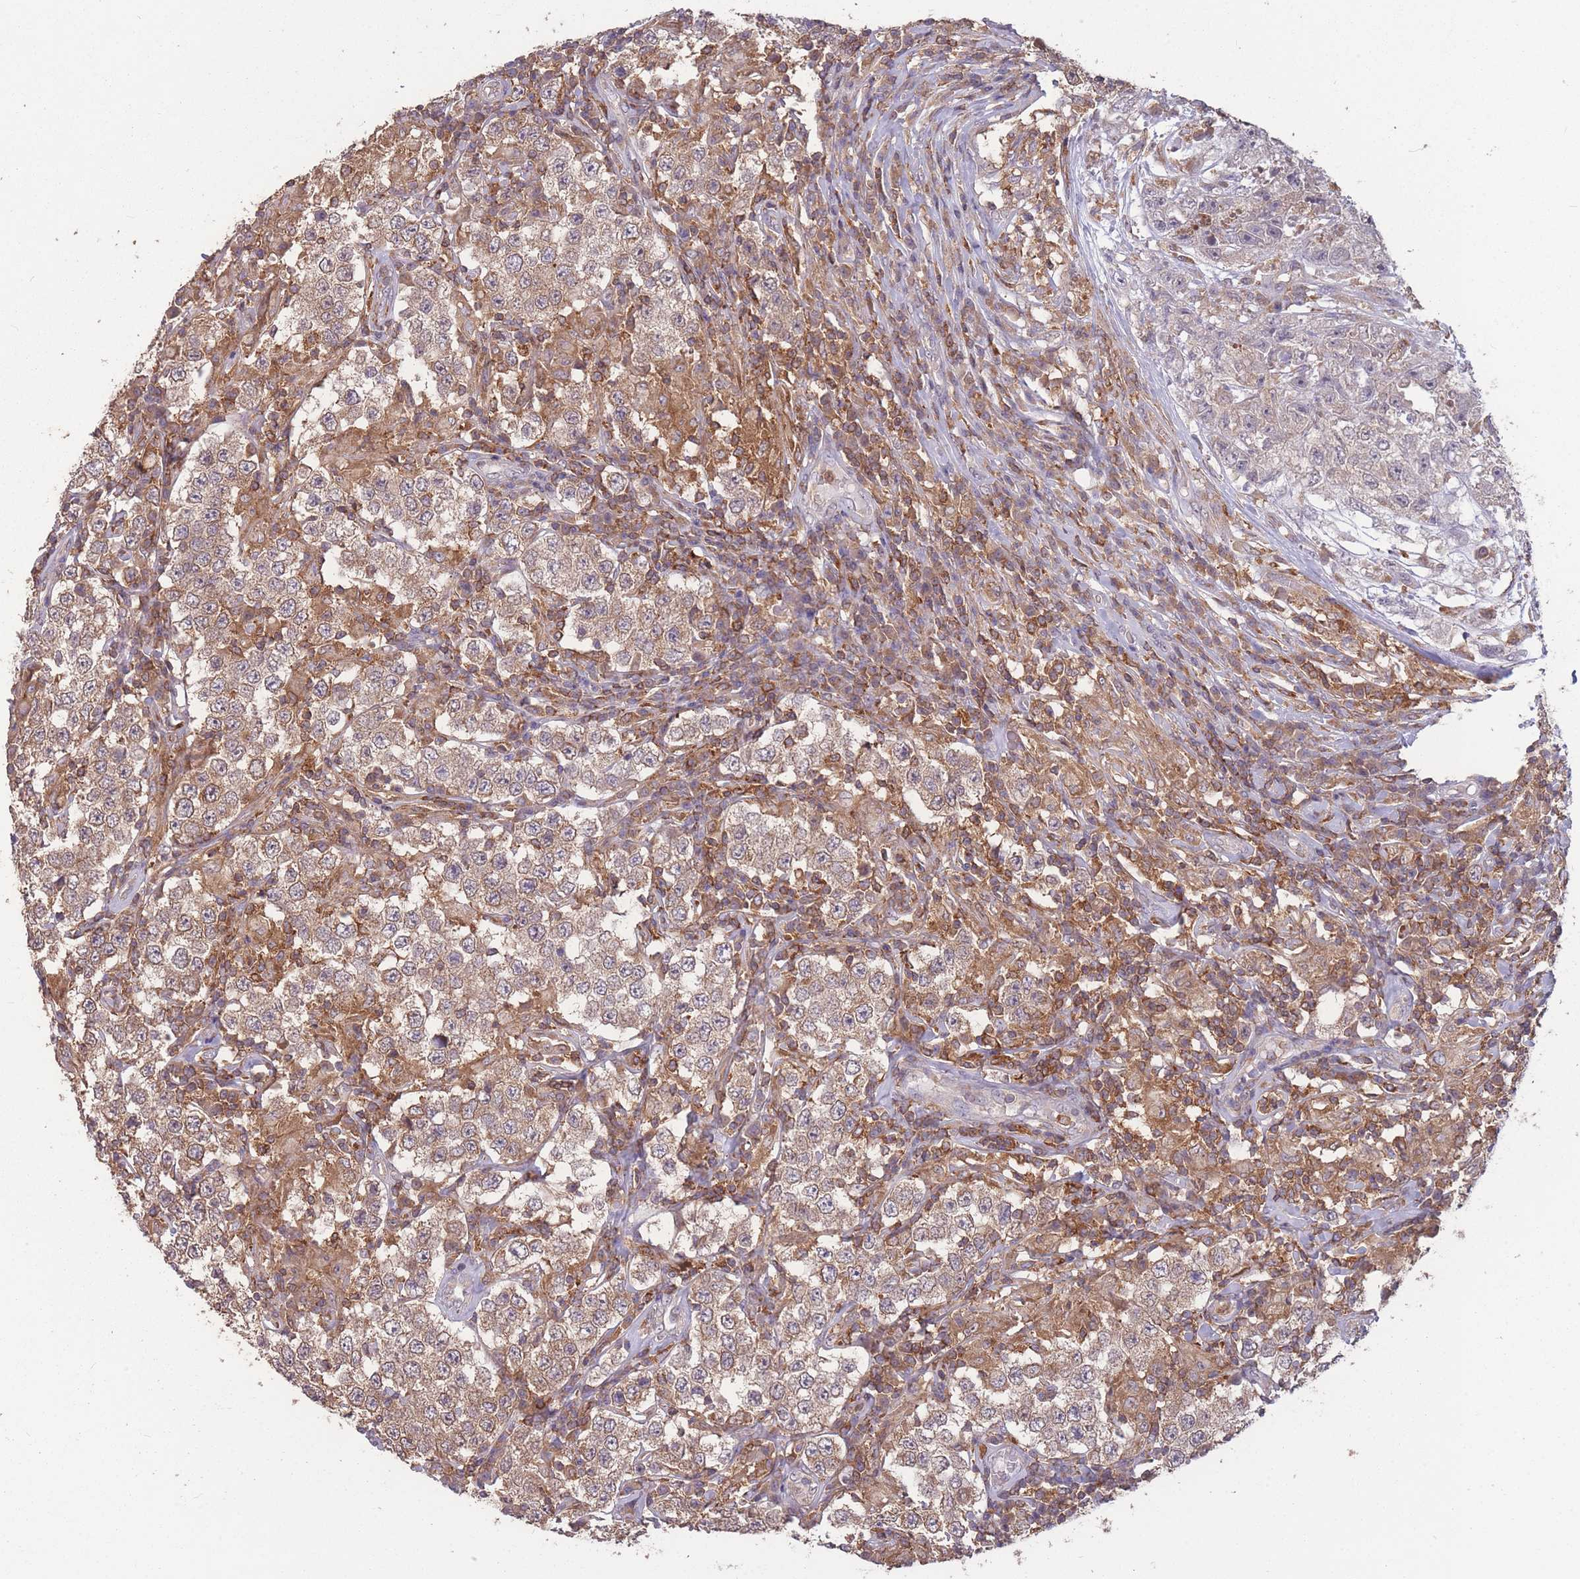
{"staining": {"intensity": "moderate", "quantity": ">75%", "location": "cytoplasmic/membranous"}, "tissue": "testis cancer", "cell_type": "Tumor cells", "image_type": "cancer", "snomed": [{"axis": "morphology", "description": "Seminoma, NOS"}, {"axis": "morphology", "description": "Carcinoma, Embryonal, NOS"}, {"axis": "topography", "description": "Testis"}], "caption": "DAB (3,3'-diaminobenzidine) immunohistochemical staining of human embryonal carcinoma (testis) demonstrates moderate cytoplasmic/membranous protein expression in approximately >75% of tumor cells.", "gene": "GMIP", "patient": {"sex": "male", "age": 41}}